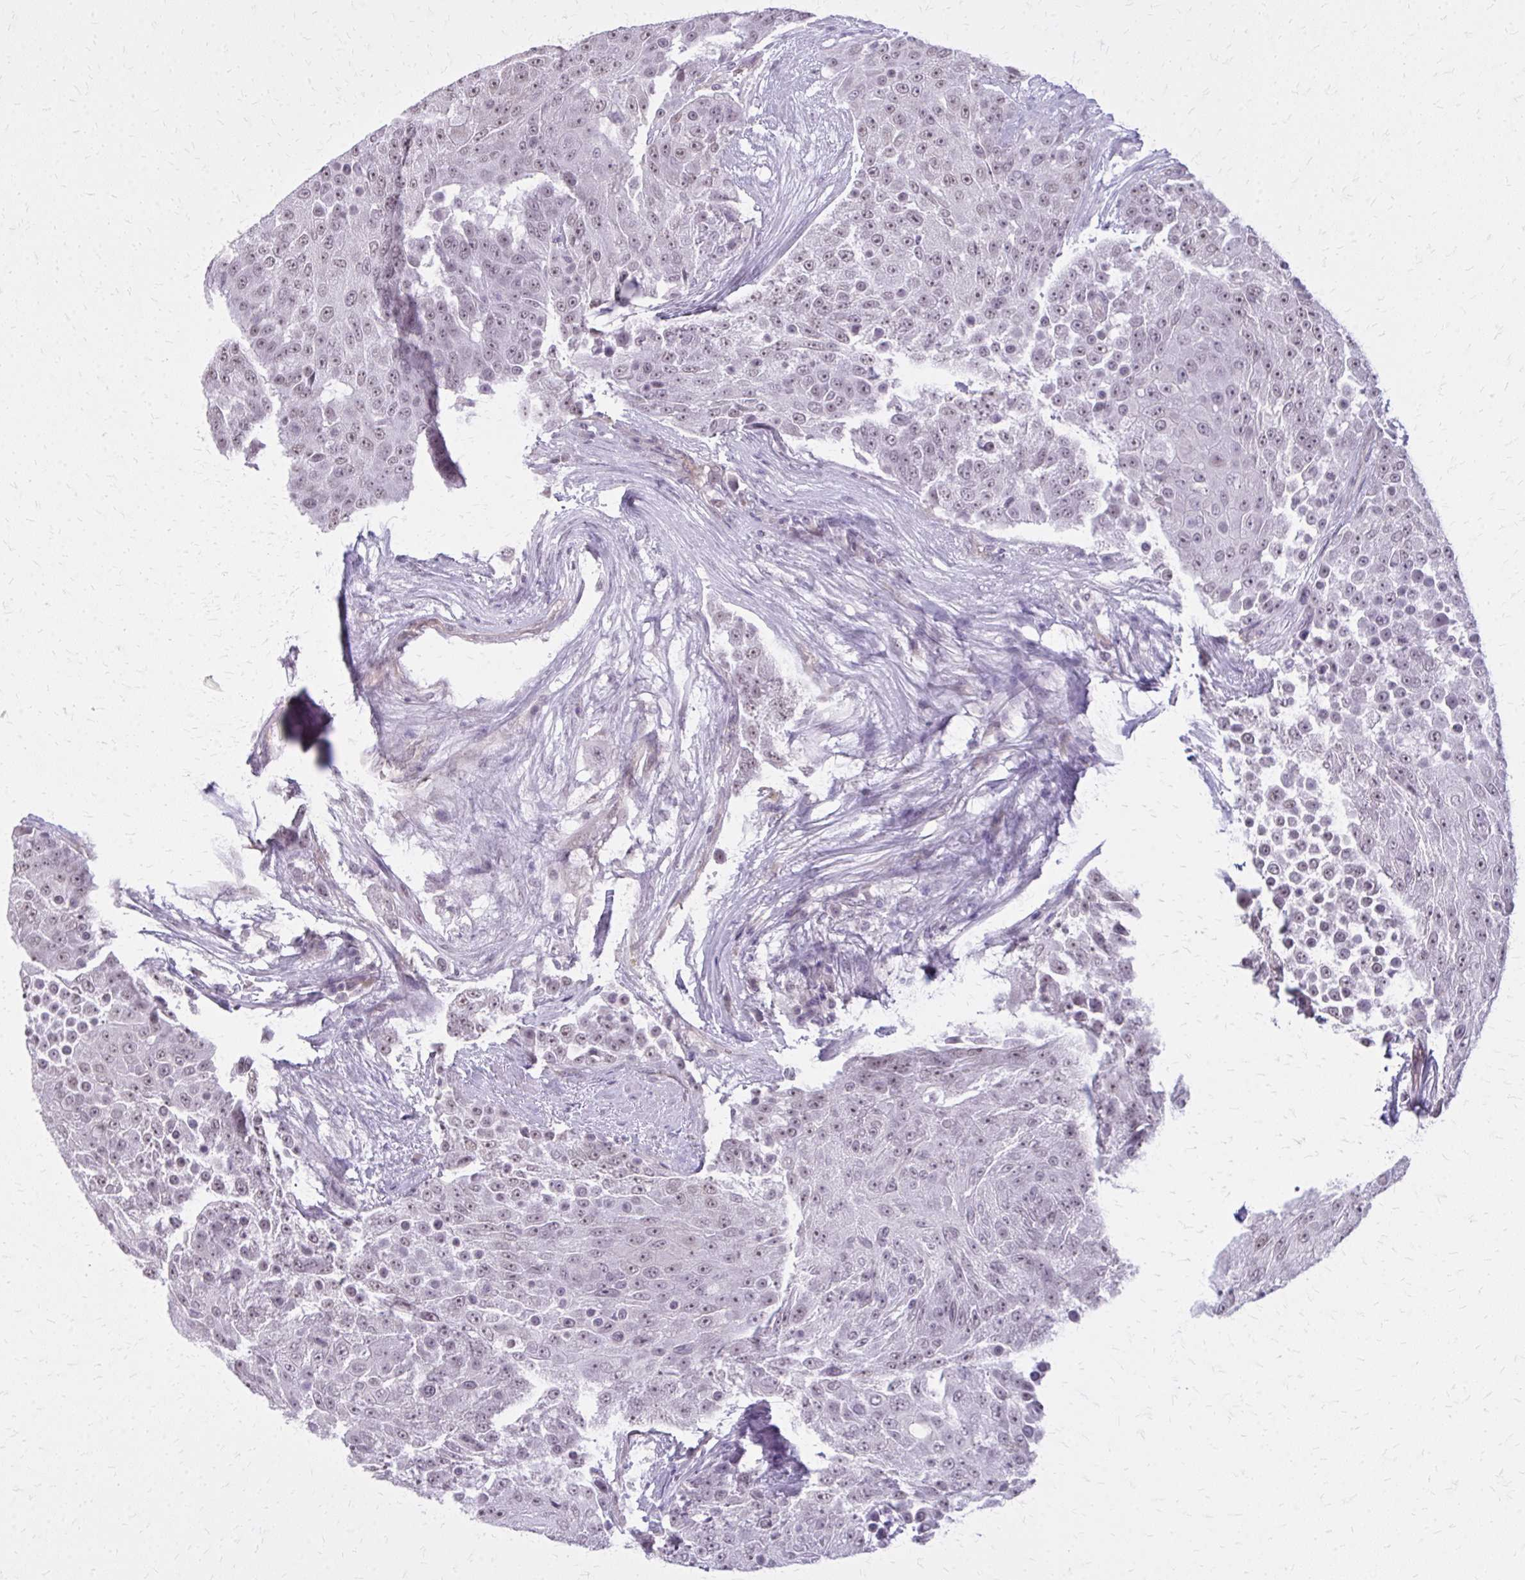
{"staining": {"intensity": "weak", "quantity": "<25%", "location": "nuclear"}, "tissue": "urothelial cancer", "cell_type": "Tumor cells", "image_type": "cancer", "snomed": [{"axis": "morphology", "description": "Urothelial carcinoma, High grade"}, {"axis": "topography", "description": "Urinary bladder"}], "caption": "IHC image of human urothelial carcinoma (high-grade) stained for a protein (brown), which exhibits no staining in tumor cells.", "gene": "PLCB1", "patient": {"sex": "female", "age": 63}}